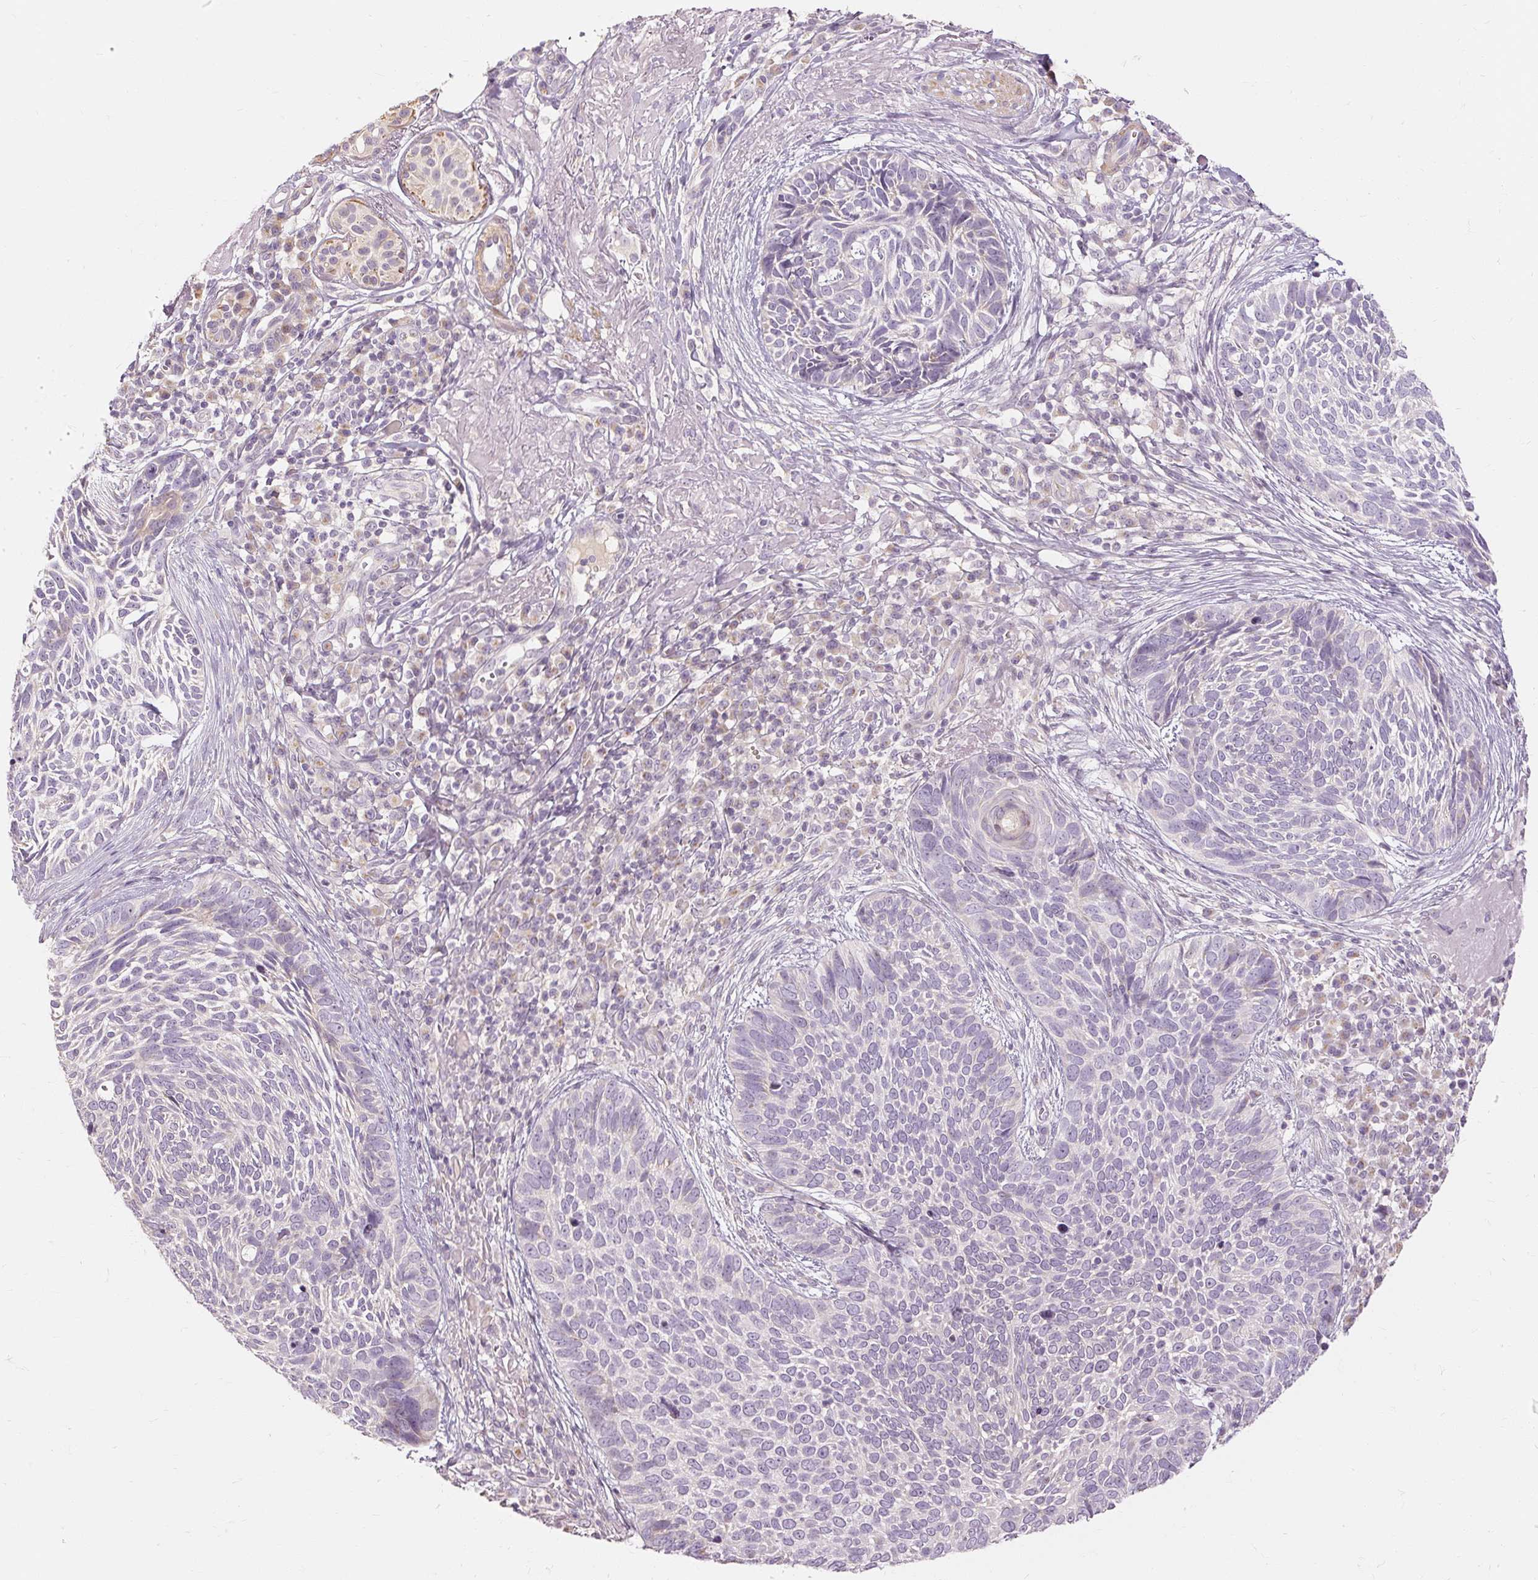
{"staining": {"intensity": "negative", "quantity": "none", "location": "none"}, "tissue": "skin cancer", "cell_type": "Tumor cells", "image_type": "cancer", "snomed": [{"axis": "morphology", "description": "Basal cell carcinoma"}, {"axis": "topography", "description": "Skin"}, {"axis": "topography", "description": "Skin of face"}], "caption": "Histopathology image shows no protein expression in tumor cells of basal cell carcinoma (skin) tissue.", "gene": "CAPN3", "patient": {"sex": "female", "age": 95}}